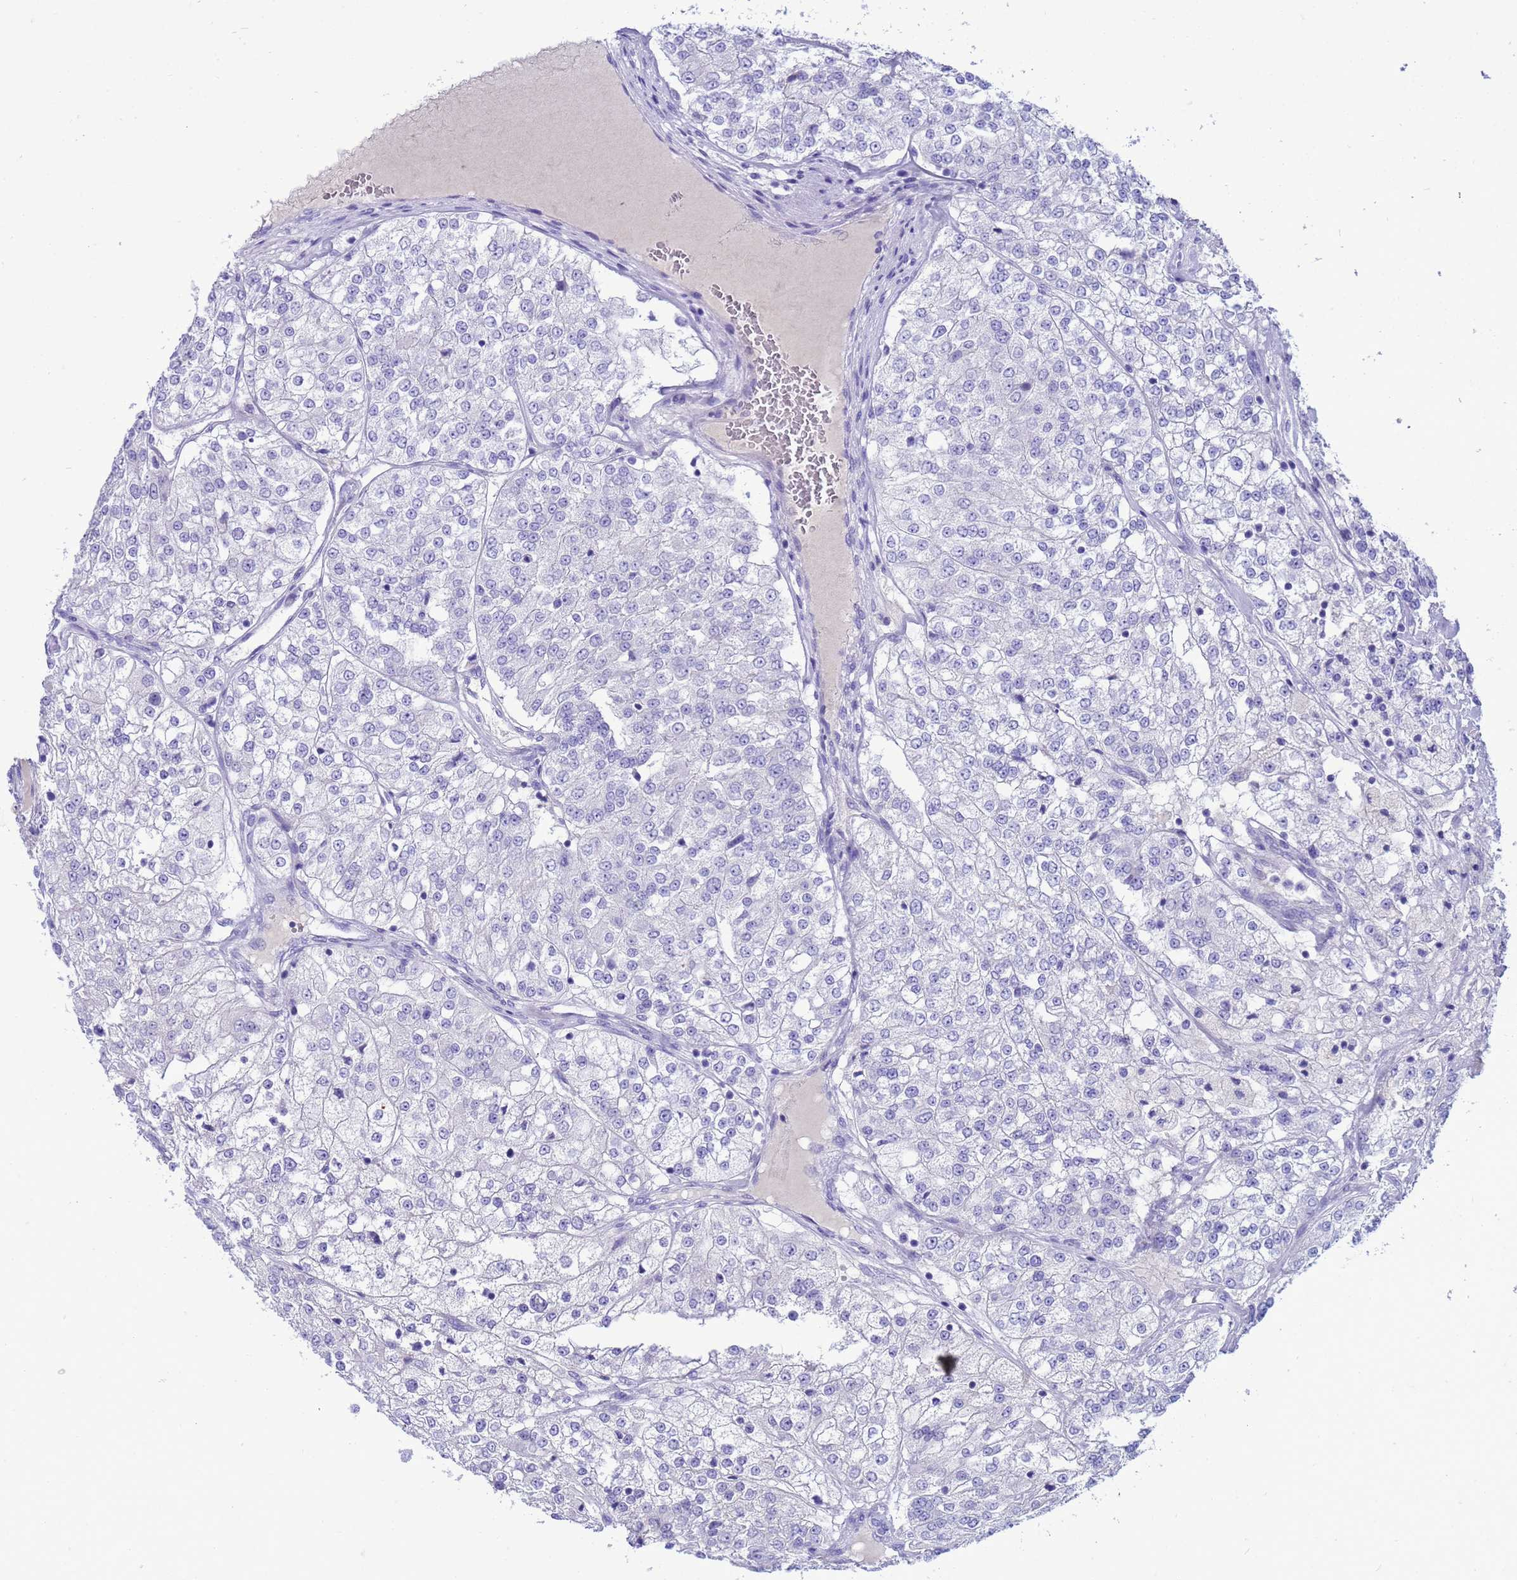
{"staining": {"intensity": "negative", "quantity": "none", "location": "none"}, "tissue": "renal cancer", "cell_type": "Tumor cells", "image_type": "cancer", "snomed": [{"axis": "morphology", "description": "Adenocarcinoma, NOS"}, {"axis": "topography", "description": "Kidney"}], "caption": "The image shows no staining of tumor cells in renal cancer (adenocarcinoma).", "gene": "SYCN", "patient": {"sex": "female", "age": 63}}